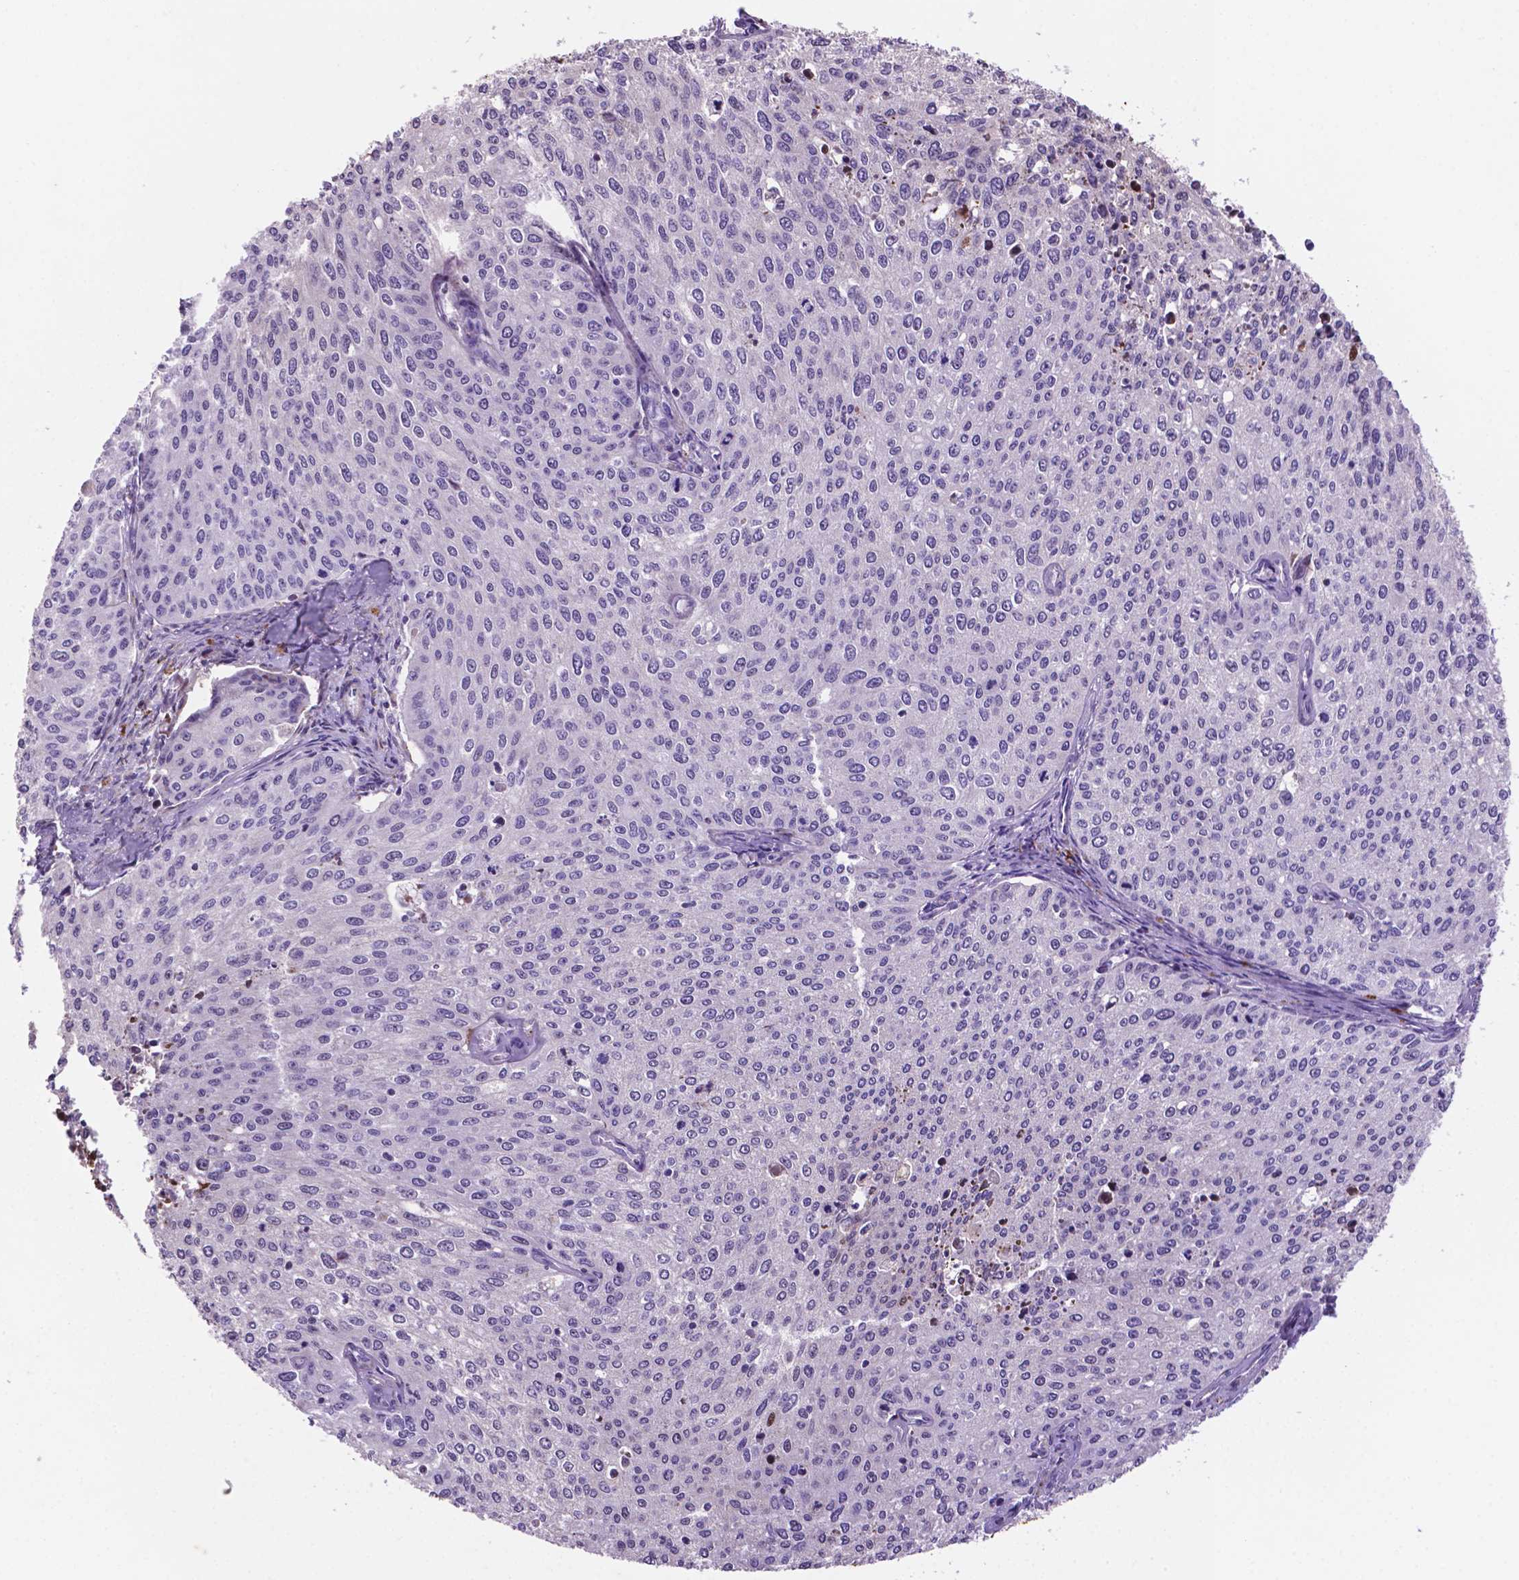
{"staining": {"intensity": "negative", "quantity": "none", "location": "none"}, "tissue": "cervical cancer", "cell_type": "Tumor cells", "image_type": "cancer", "snomed": [{"axis": "morphology", "description": "Squamous cell carcinoma, NOS"}, {"axis": "topography", "description": "Cervix"}], "caption": "Immunohistochemical staining of human cervical cancer (squamous cell carcinoma) exhibits no significant positivity in tumor cells. The staining is performed using DAB brown chromogen with nuclei counter-stained in using hematoxylin.", "gene": "TM4SF20", "patient": {"sex": "female", "age": 38}}